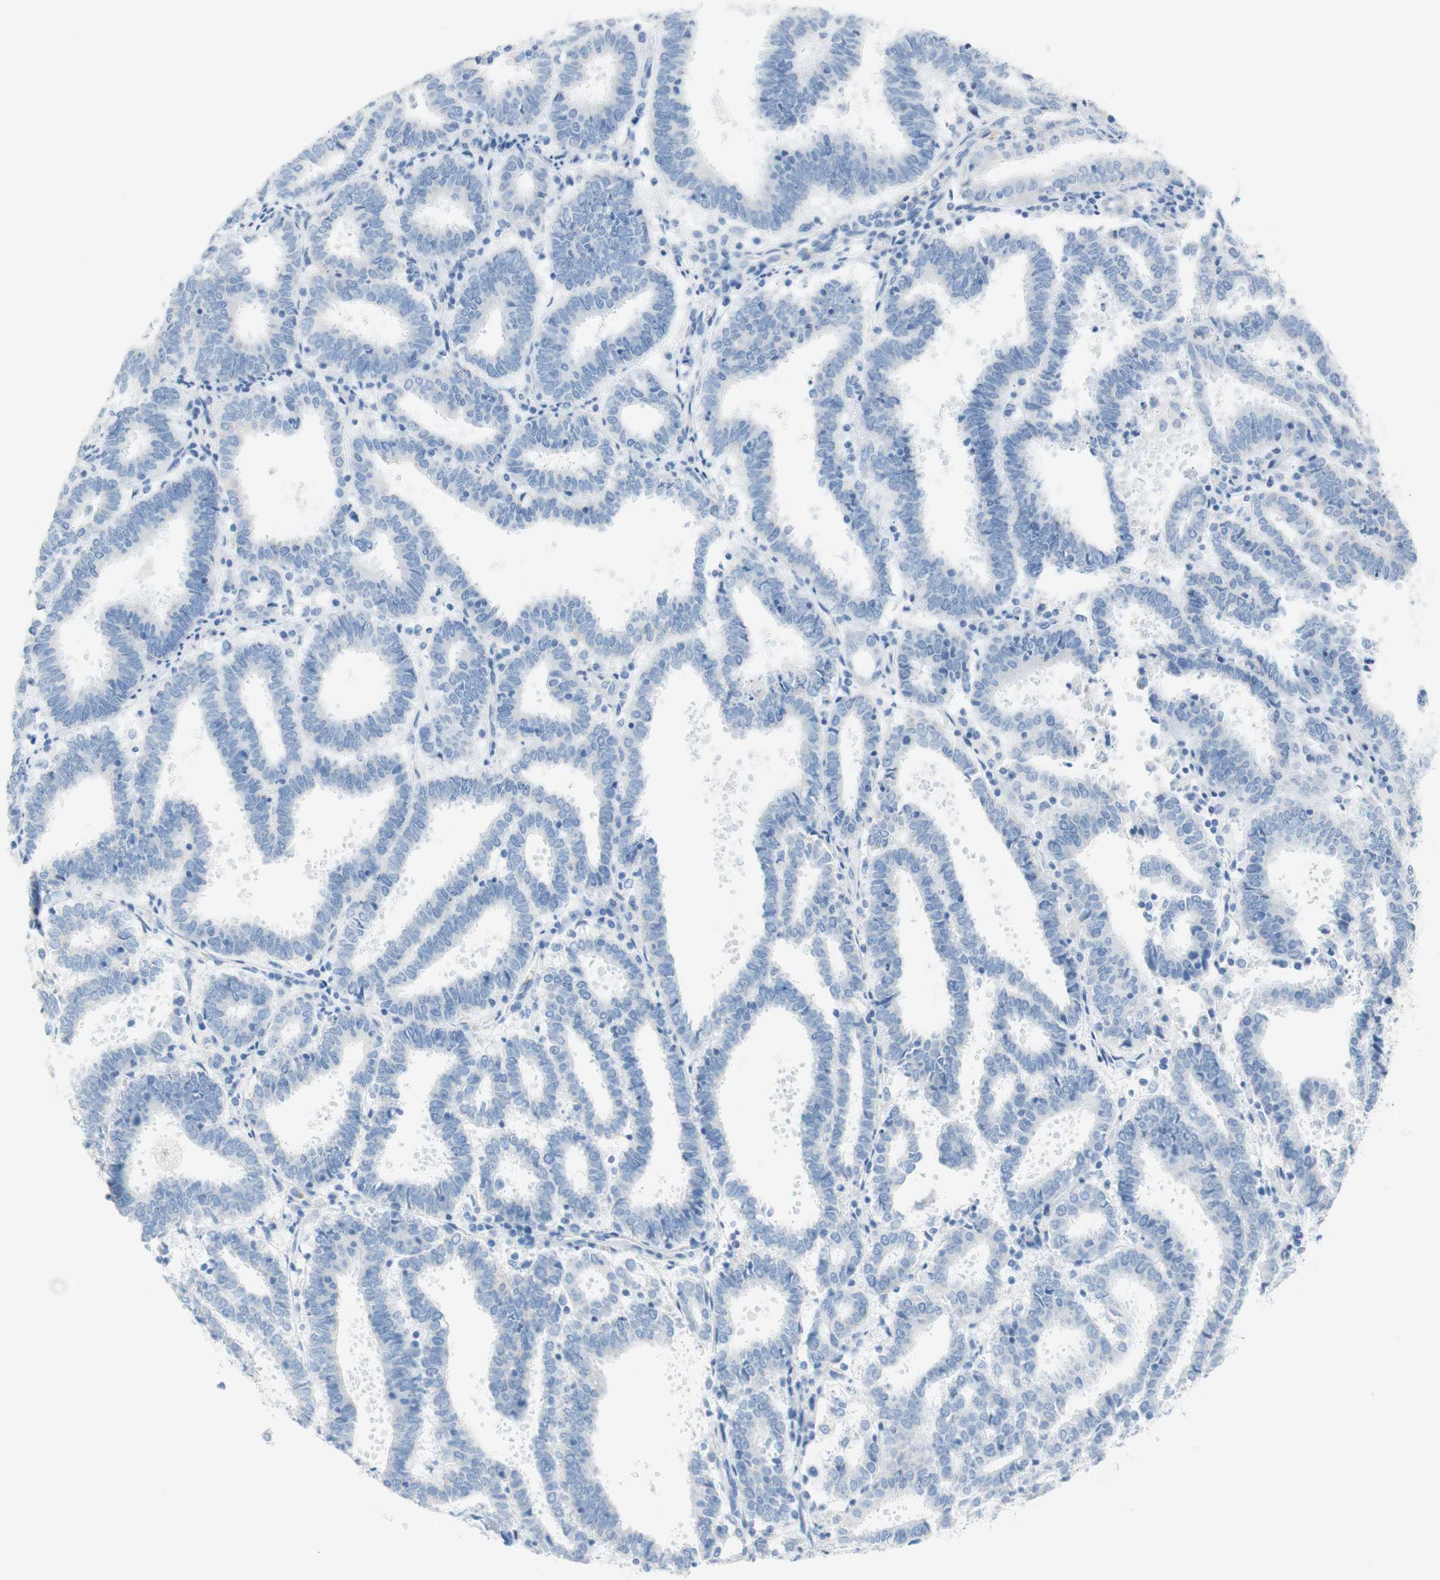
{"staining": {"intensity": "negative", "quantity": "none", "location": "none"}, "tissue": "endometrial cancer", "cell_type": "Tumor cells", "image_type": "cancer", "snomed": [{"axis": "morphology", "description": "Adenocarcinoma, NOS"}, {"axis": "topography", "description": "Uterus"}], "caption": "This is an IHC image of endometrial adenocarcinoma. There is no staining in tumor cells.", "gene": "CEACAM1", "patient": {"sex": "female", "age": 83}}